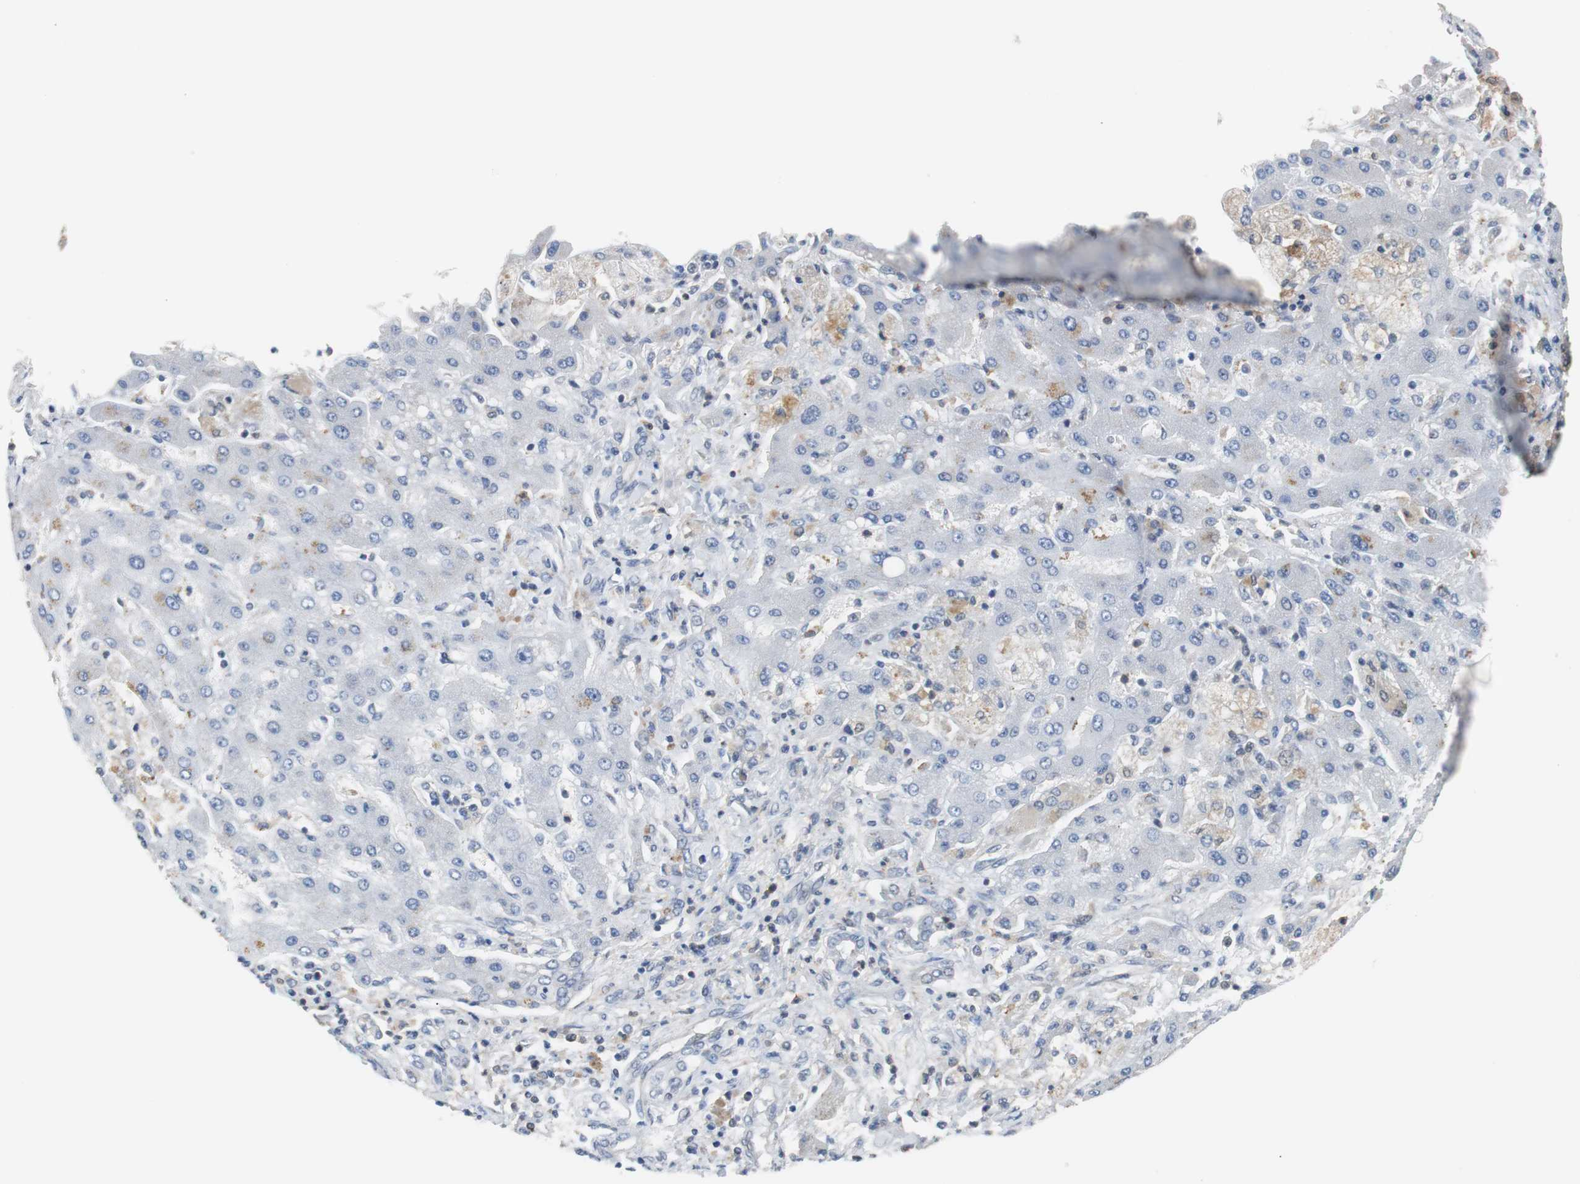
{"staining": {"intensity": "negative", "quantity": "none", "location": "none"}, "tissue": "liver cancer", "cell_type": "Tumor cells", "image_type": "cancer", "snomed": [{"axis": "morphology", "description": "Cholangiocarcinoma"}, {"axis": "topography", "description": "Liver"}], "caption": "Immunohistochemistry (IHC) photomicrograph of neoplastic tissue: human cholangiocarcinoma (liver) stained with DAB shows no significant protein staining in tumor cells.", "gene": "SIRT1", "patient": {"sex": "male", "age": 50}}